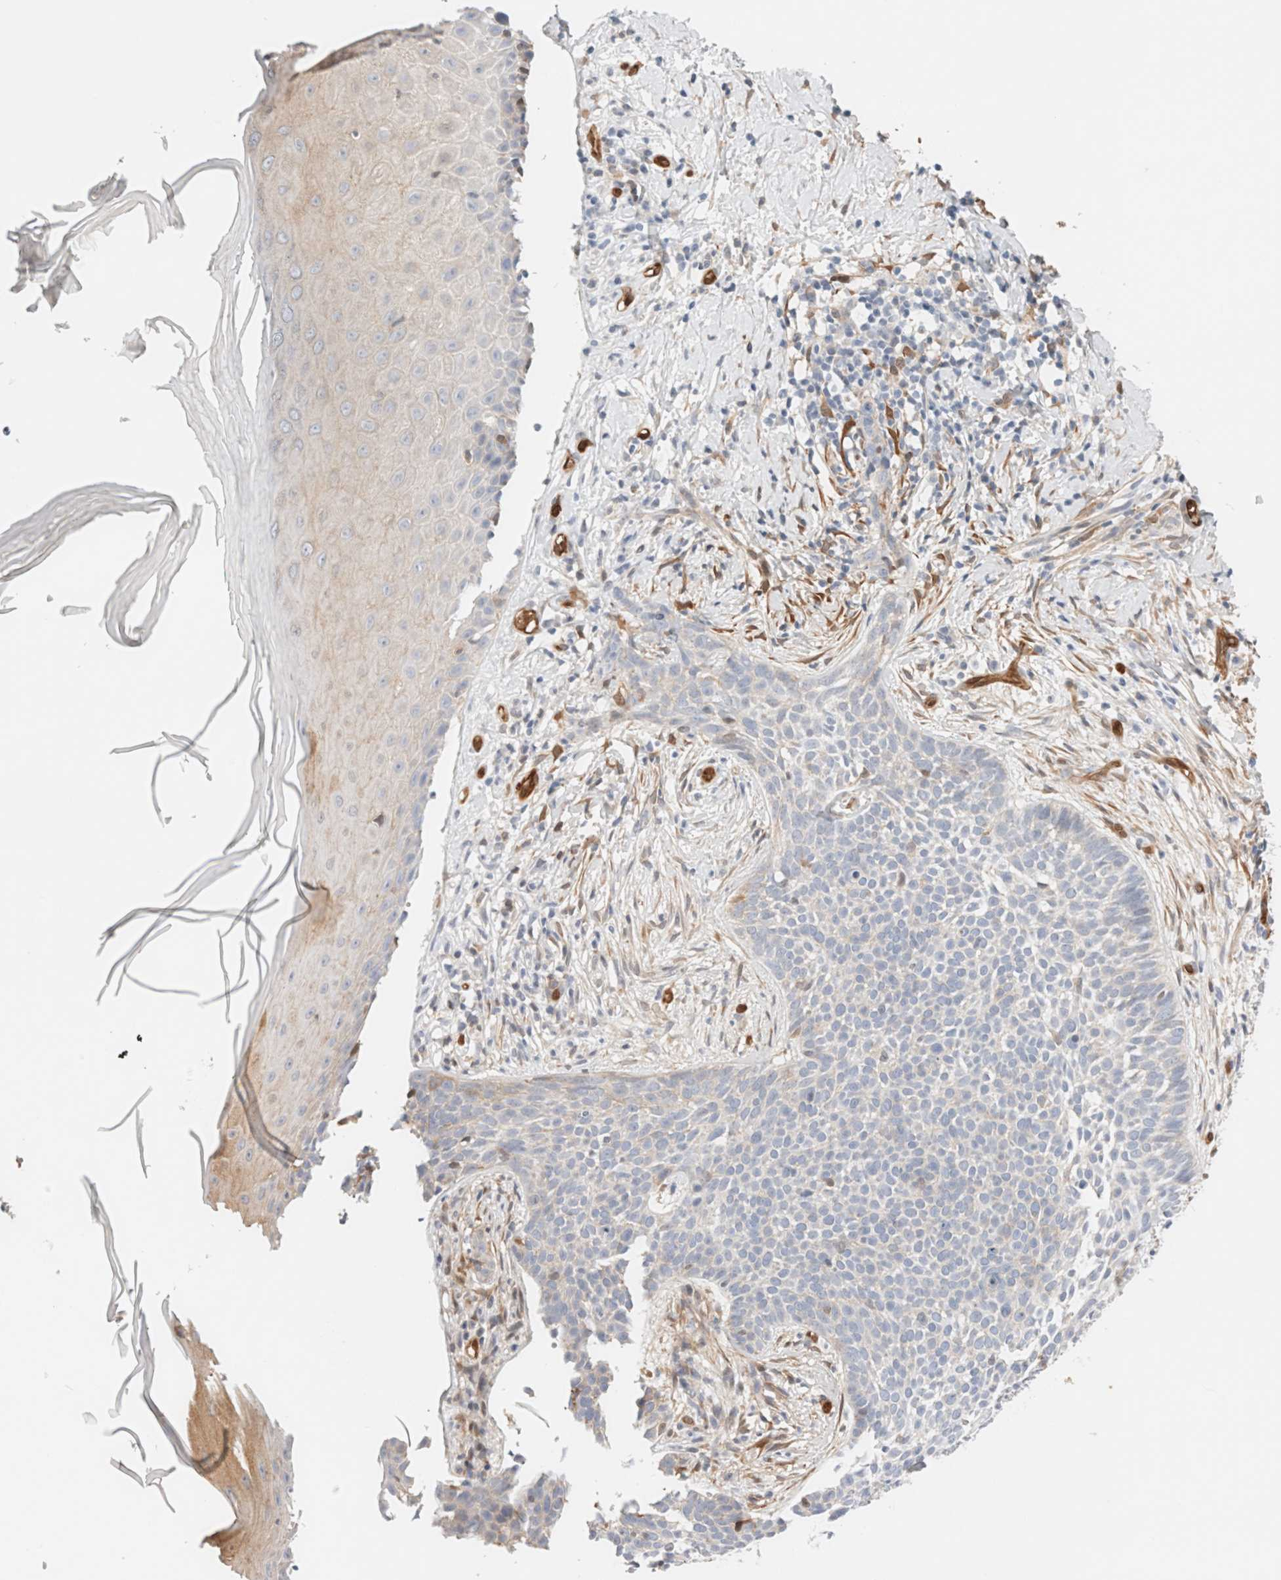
{"staining": {"intensity": "negative", "quantity": "none", "location": "none"}, "tissue": "skin cancer", "cell_type": "Tumor cells", "image_type": "cancer", "snomed": [{"axis": "morphology", "description": "Normal tissue, NOS"}, {"axis": "morphology", "description": "Basal cell carcinoma"}, {"axis": "topography", "description": "Skin"}], "caption": "Immunohistochemical staining of human skin basal cell carcinoma exhibits no significant positivity in tumor cells.", "gene": "LMCD1", "patient": {"sex": "male", "age": 67}}